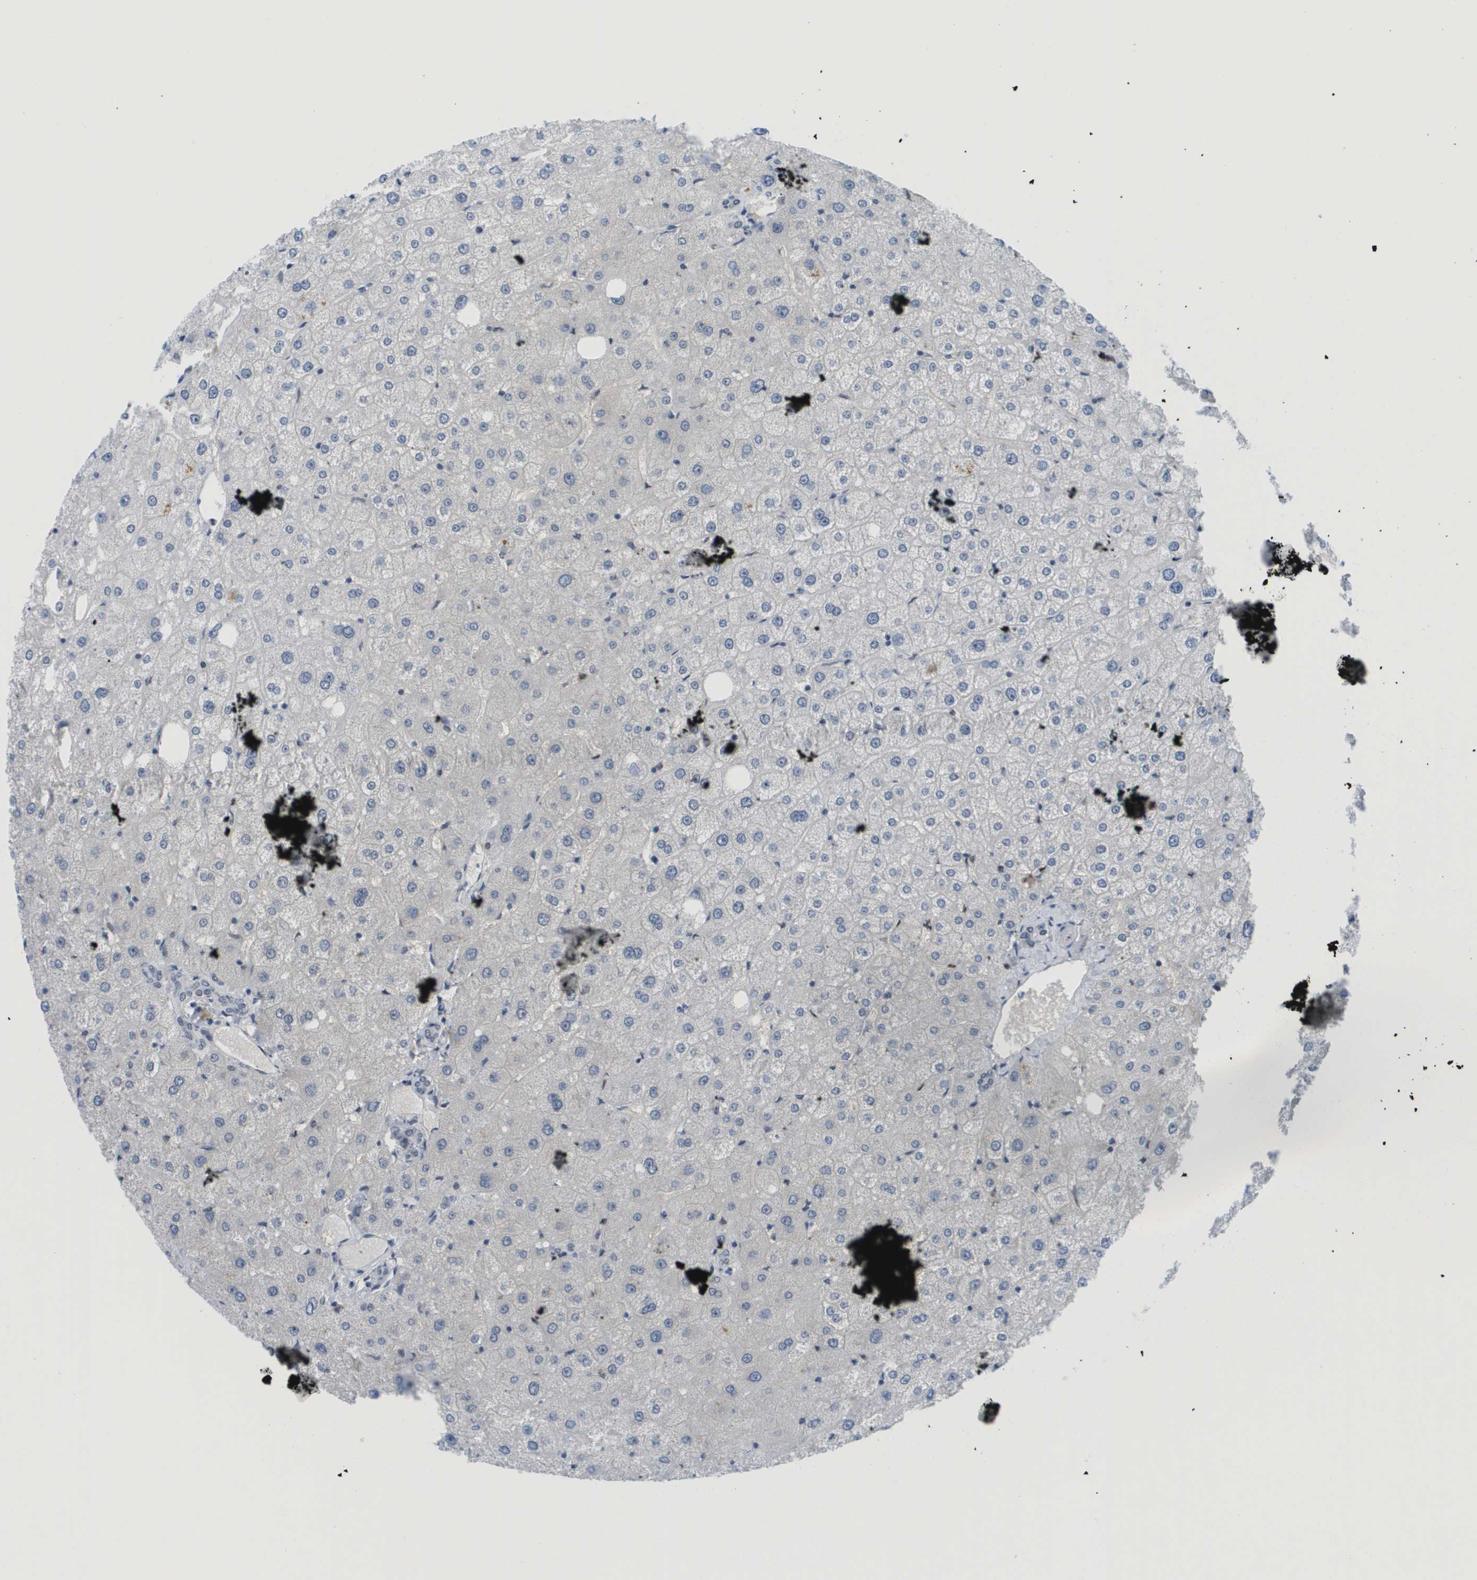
{"staining": {"intensity": "negative", "quantity": "none", "location": "none"}, "tissue": "liver", "cell_type": "Cholangiocytes", "image_type": "normal", "snomed": [{"axis": "morphology", "description": "Normal tissue, NOS"}, {"axis": "topography", "description": "Liver"}], "caption": "This micrograph is of benign liver stained with immunohistochemistry to label a protein in brown with the nuclei are counter-stained blue. There is no positivity in cholangiocytes. The staining was performed using DAB to visualize the protein expression in brown, while the nuclei were stained in blue with hematoxylin (Magnification: 20x).", "gene": "SMARCAD1", "patient": {"sex": "male", "age": 73}}